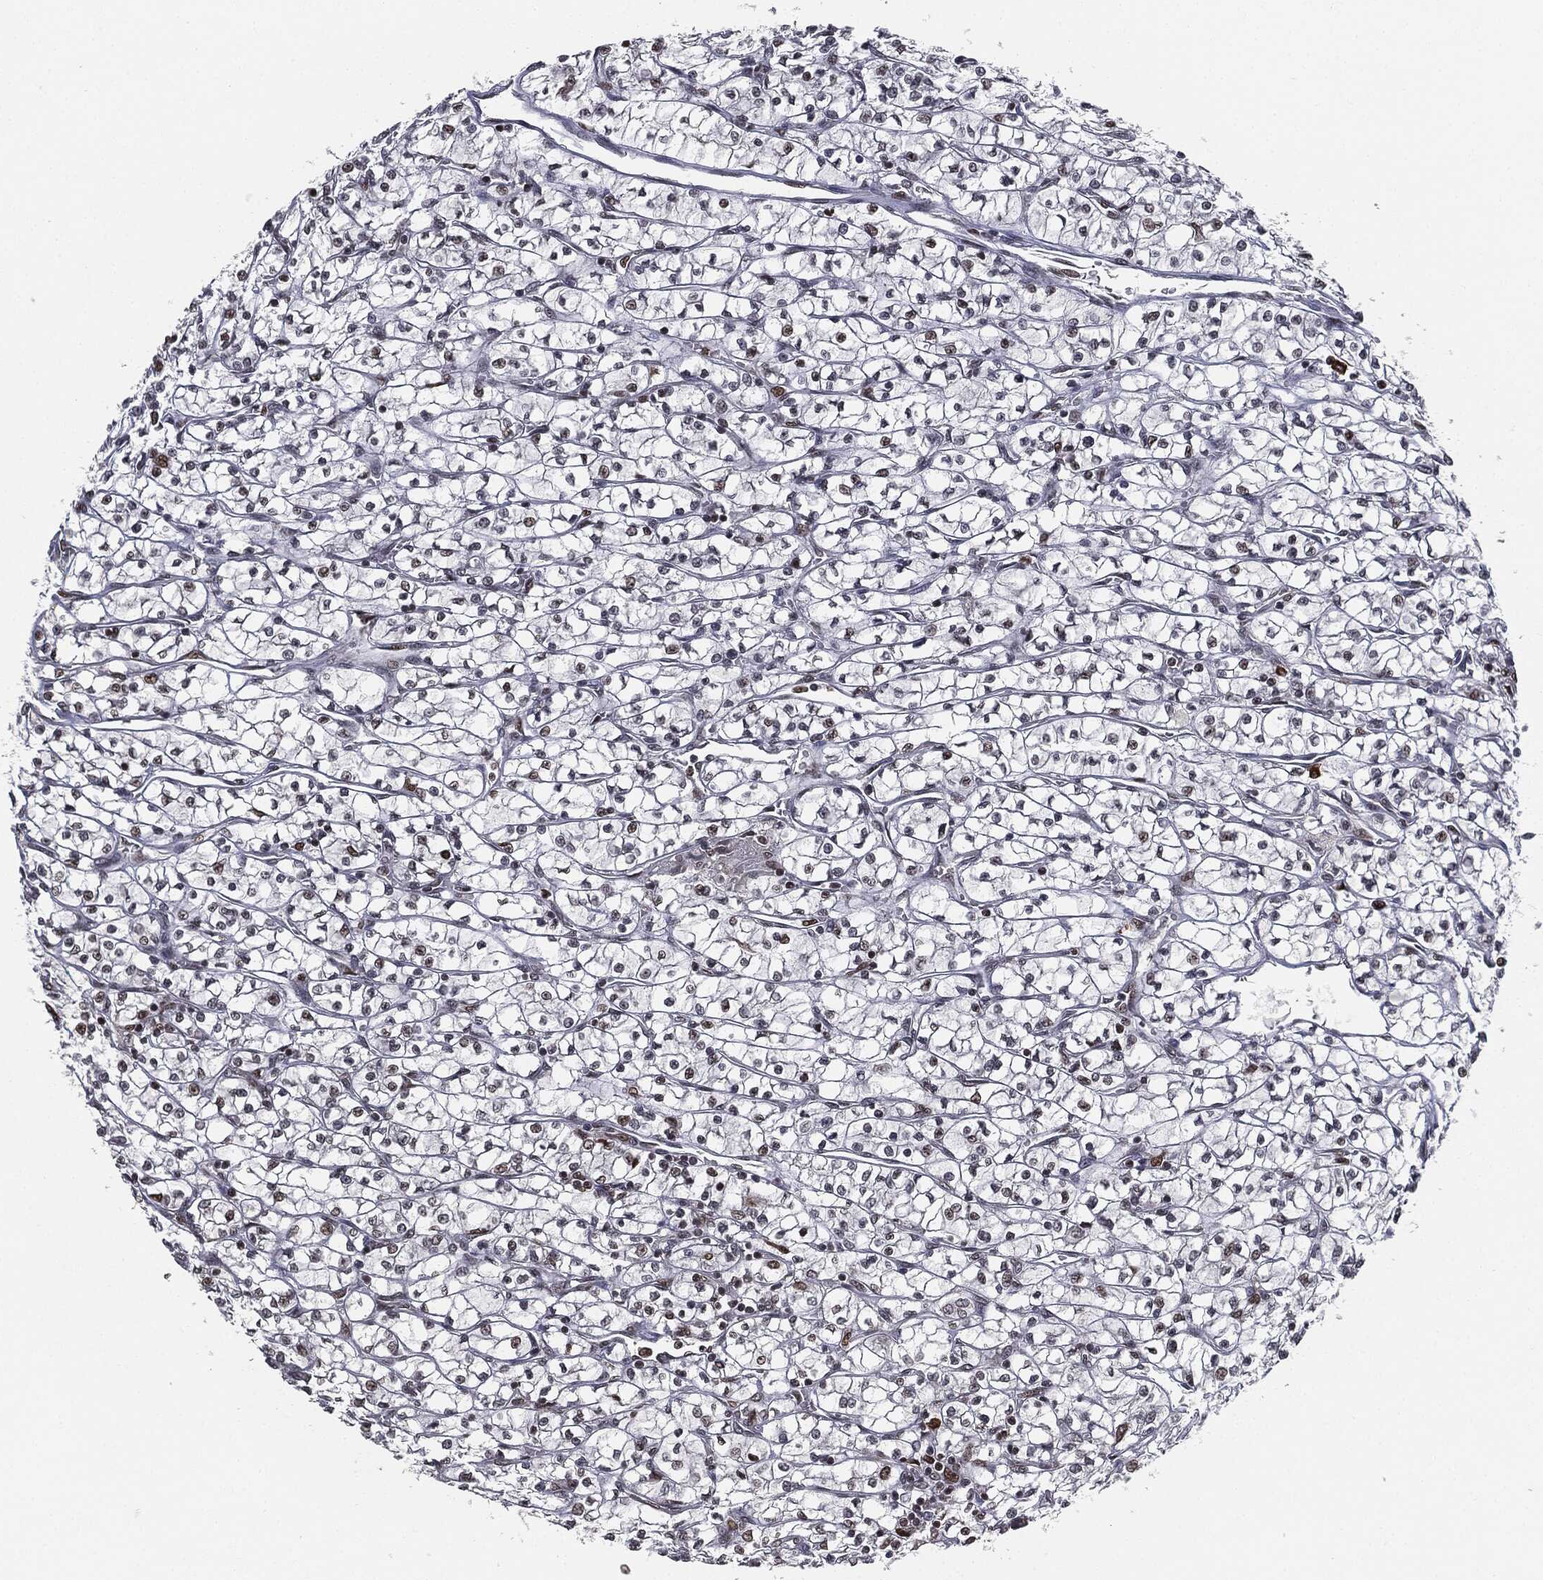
{"staining": {"intensity": "moderate", "quantity": "<25%", "location": "nuclear"}, "tissue": "renal cancer", "cell_type": "Tumor cells", "image_type": "cancer", "snomed": [{"axis": "morphology", "description": "Adenocarcinoma, NOS"}, {"axis": "topography", "description": "Kidney"}], "caption": "Brown immunohistochemical staining in renal cancer displays moderate nuclear expression in approximately <25% of tumor cells. (Stains: DAB in brown, nuclei in blue, Microscopy: brightfield microscopy at high magnification).", "gene": "TBC1D22A", "patient": {"sex": "female", "age": 64}}